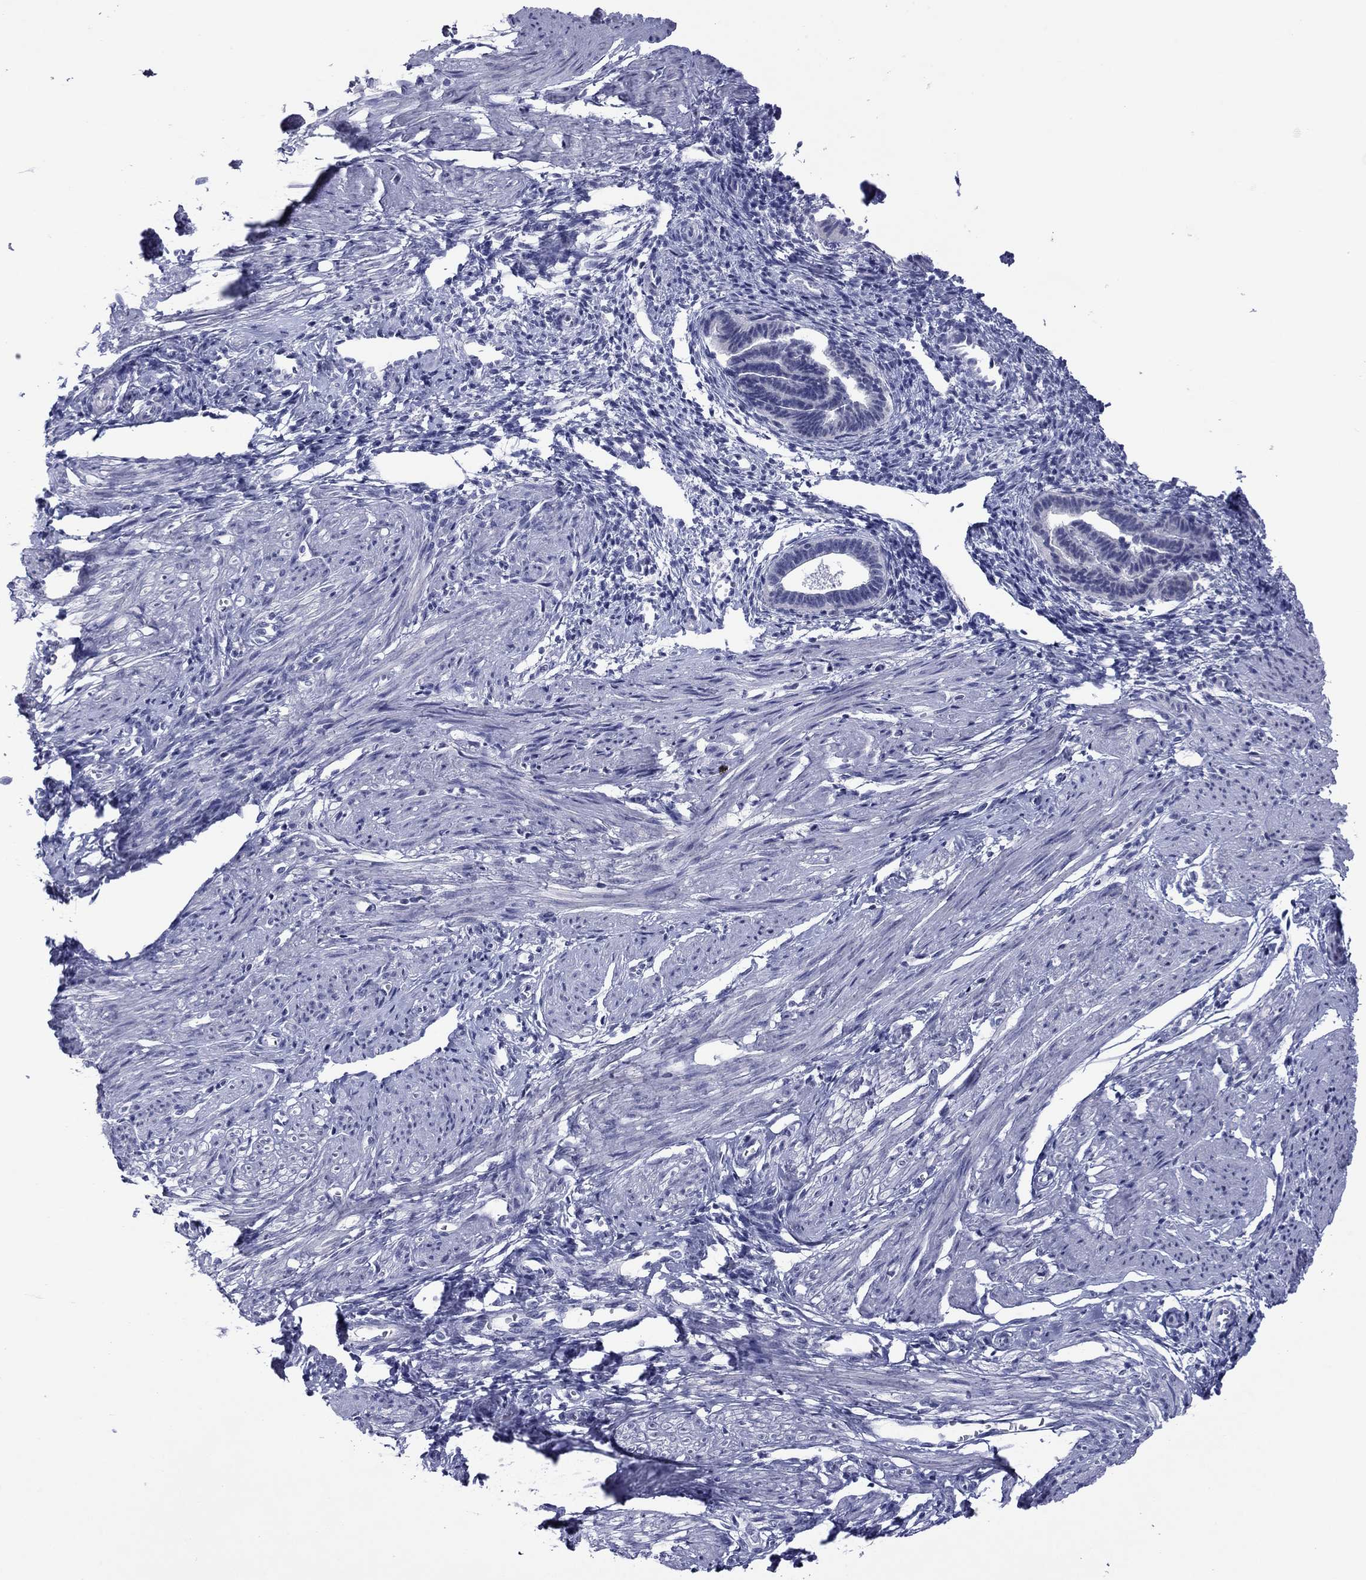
{"staining": {"intensity": "negative", "quantity": "none", "location": "none"}, "tissue": "endometrium", "cell_type": "Cells in endometrial stroma", "image_type": "normal", "snomed": [{"axis": "morphology", "description": "Normal tissue, NOS"}, {"axis": "topography", "description": "Cervix"}, {"axis": "topography", "description": "Endometrium"}], "caption": "A micrograph of endometrium stained for a protein demonstrates no brown staining in cells in endometrial stroma. (Stains: DAB immunohistochemistry (IHC) with hematoxylin counter stain, Microscopy: brightfield microscopy at high magnification).", "gene": "TCFL5", "patient": {"sex": "female", "age": 37}}